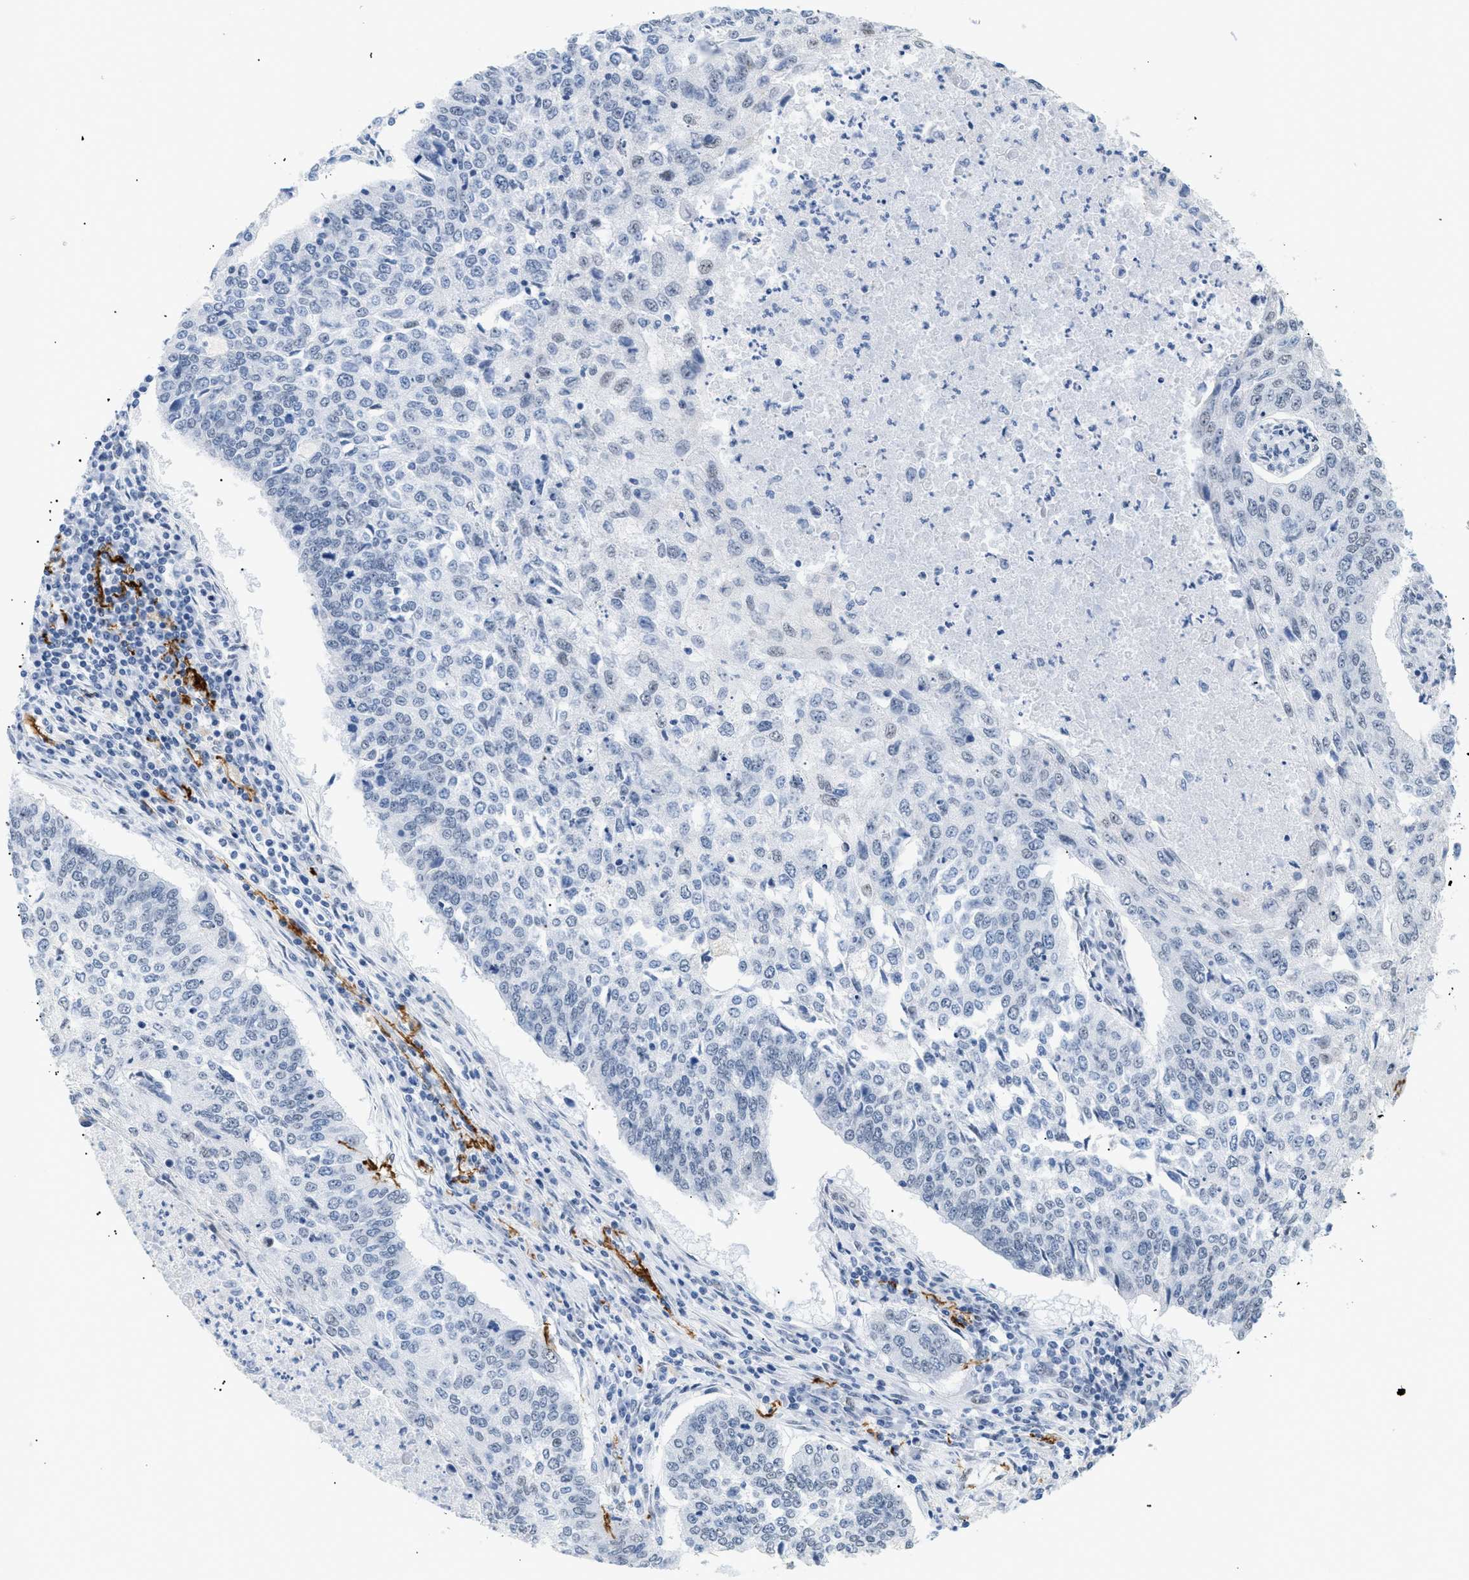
{"staining": {"intensity": "negative", "quantity": "none", "location": "none"}, "tissue": "lung cancer", "cell_type": "Tumor cells", "image_type": "cancer", "snomed": [{"axis": "morphology", "description": "Normal tissue, NOS"}, {"axis": "morphology", "description": "Squamous cell carcinoma, NOS"}, {"axis": "topography", "description": "Cartilage tissue"}, {"axis": "topography", "description": "Bronchus"}, {"axis": "topography", "description": "Lung"}], "caption": "Immunohistochemical staining of human lung squamous cell carcinoma displays no significant positivity in tumor cells.", "gene": "ELN", "patient": {"sex": "female", "age": 49}}